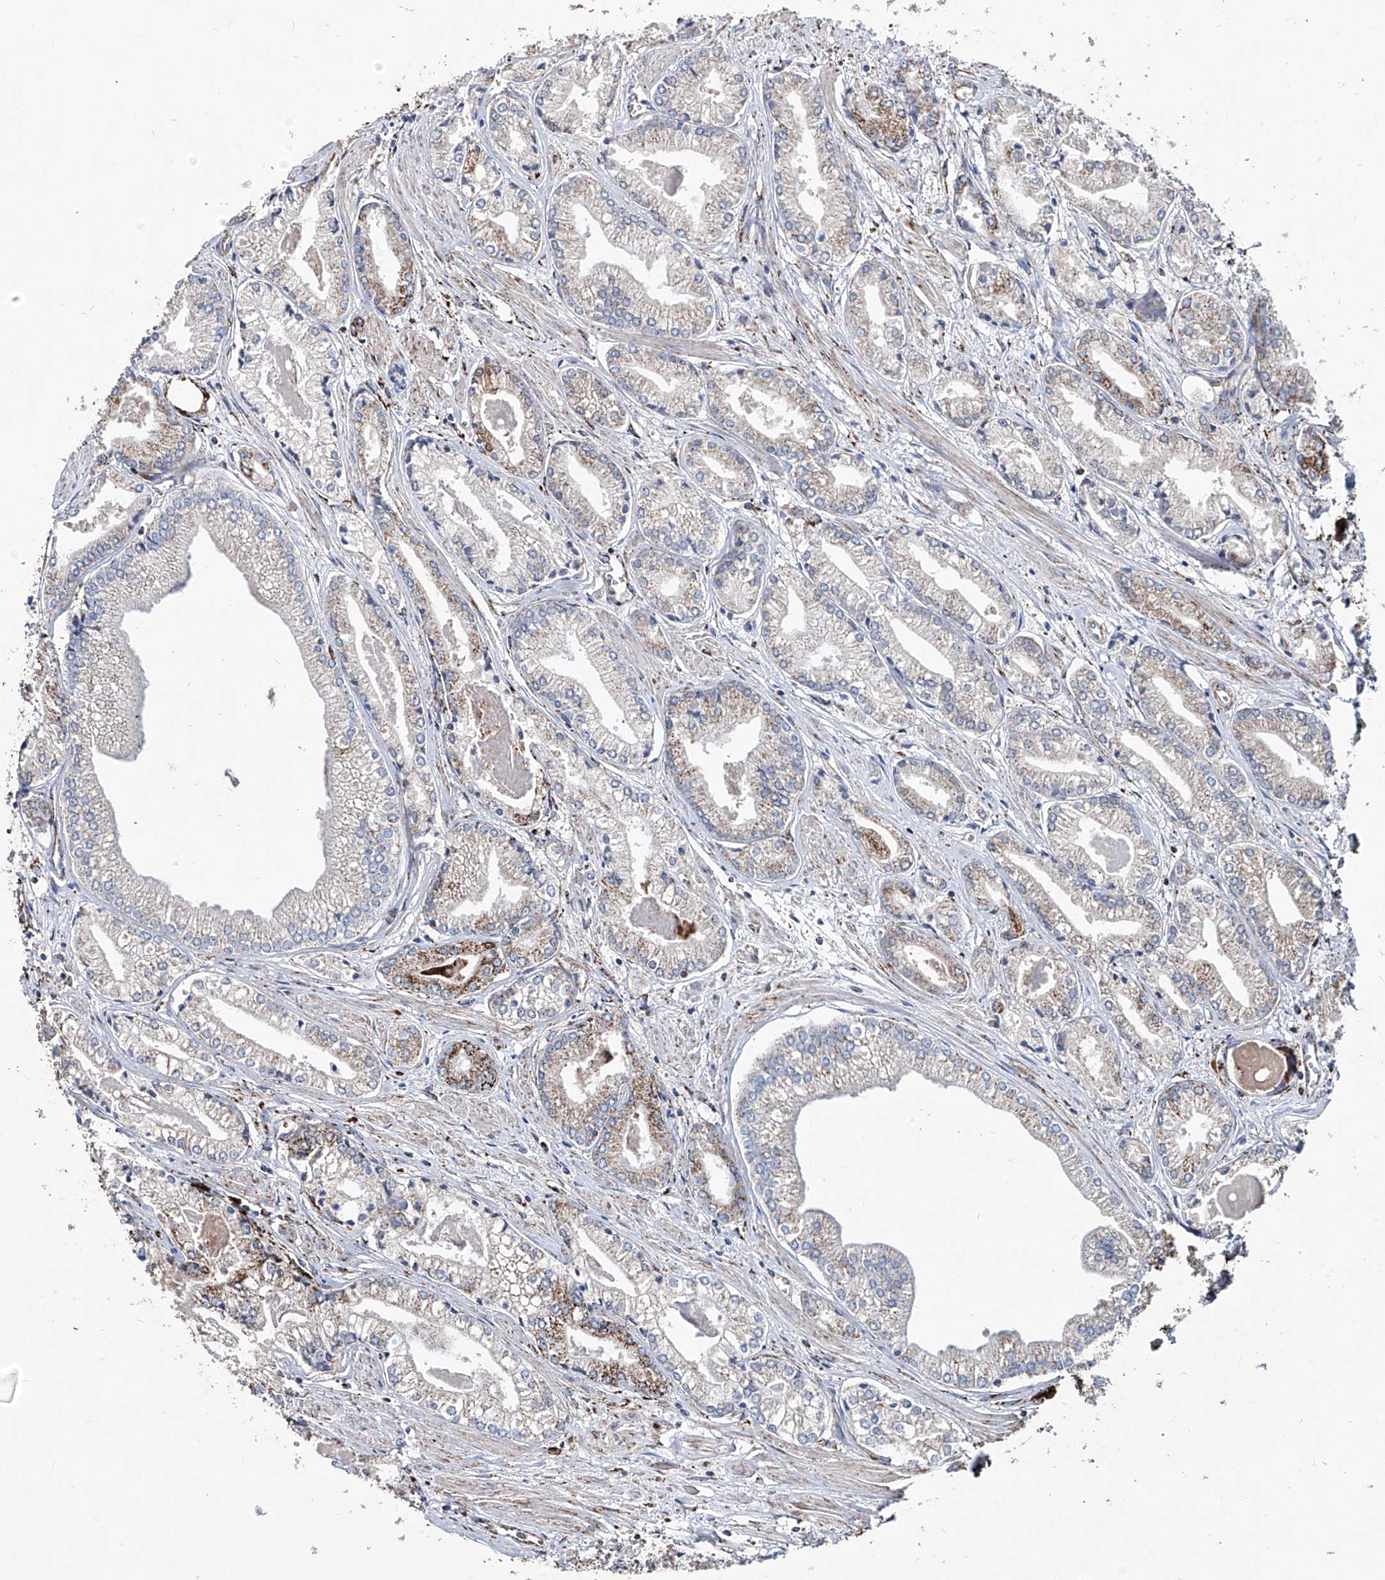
{"staining": {"intensity": "moderate", "quantity": "<25%", "location": "cytoplasmic/membranous"}, "tissue": "prostate cancer", "cell_type": "Tumor cells", "image_type": "cancer", "snomed": [{"axis": "morphology", "description": "Adenocarcinoma, Low grade"}, {"axis": "topography", "description": "Prostate"}], "caption": "The image exhibits a brown stain indicating the presence of a protein in the cytoplasmic/membranous of tumor cells in adenocarcinoma (low-grade) (prostate). The staining was performed using DAB (3,3'-diaminobenzidine), with brown indicating positive protein expression. Nuclei are stained blue with hematoxylin.", "gene": "NHS", "patient": {"sex": "male", "age": 60}}